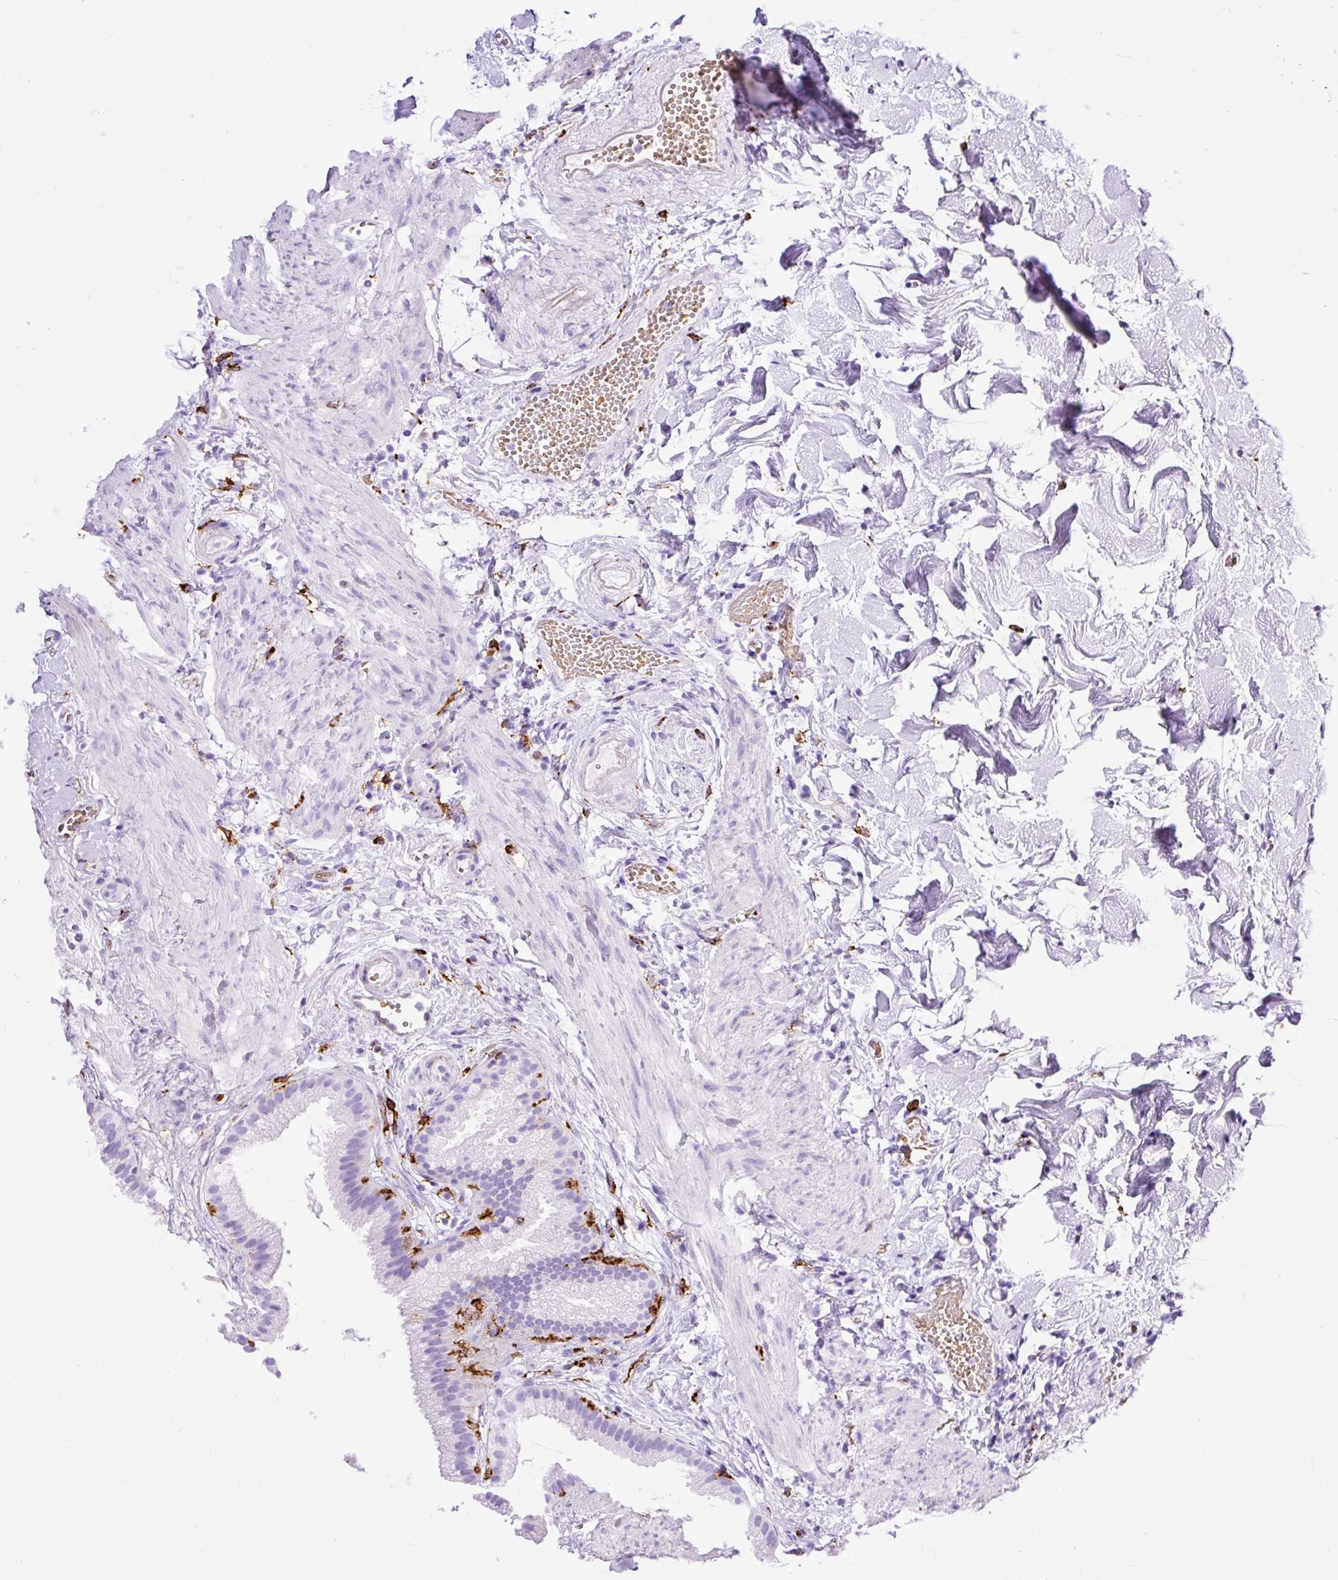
{"staining": {"intensity": "negative", "quantity": "none", "location": "none"}, "tissue": "gallbladder", "cell_type": "Glandular cells", "image_type": "normal", "snomed": [{"axis": "morphology", "description": "Normal tissue, NOS"}, {"axis": "topography", "description": "Gallbladder"}], "caption": "Glandular cells show no significant protein staining in normal gallbladder. (DAB (3,3'-diaminobenzidine) IHC visualized using brightfield microscopy, high magnification).", "gene": "HLA", "patient": {"sex": "female", "age": 63}}